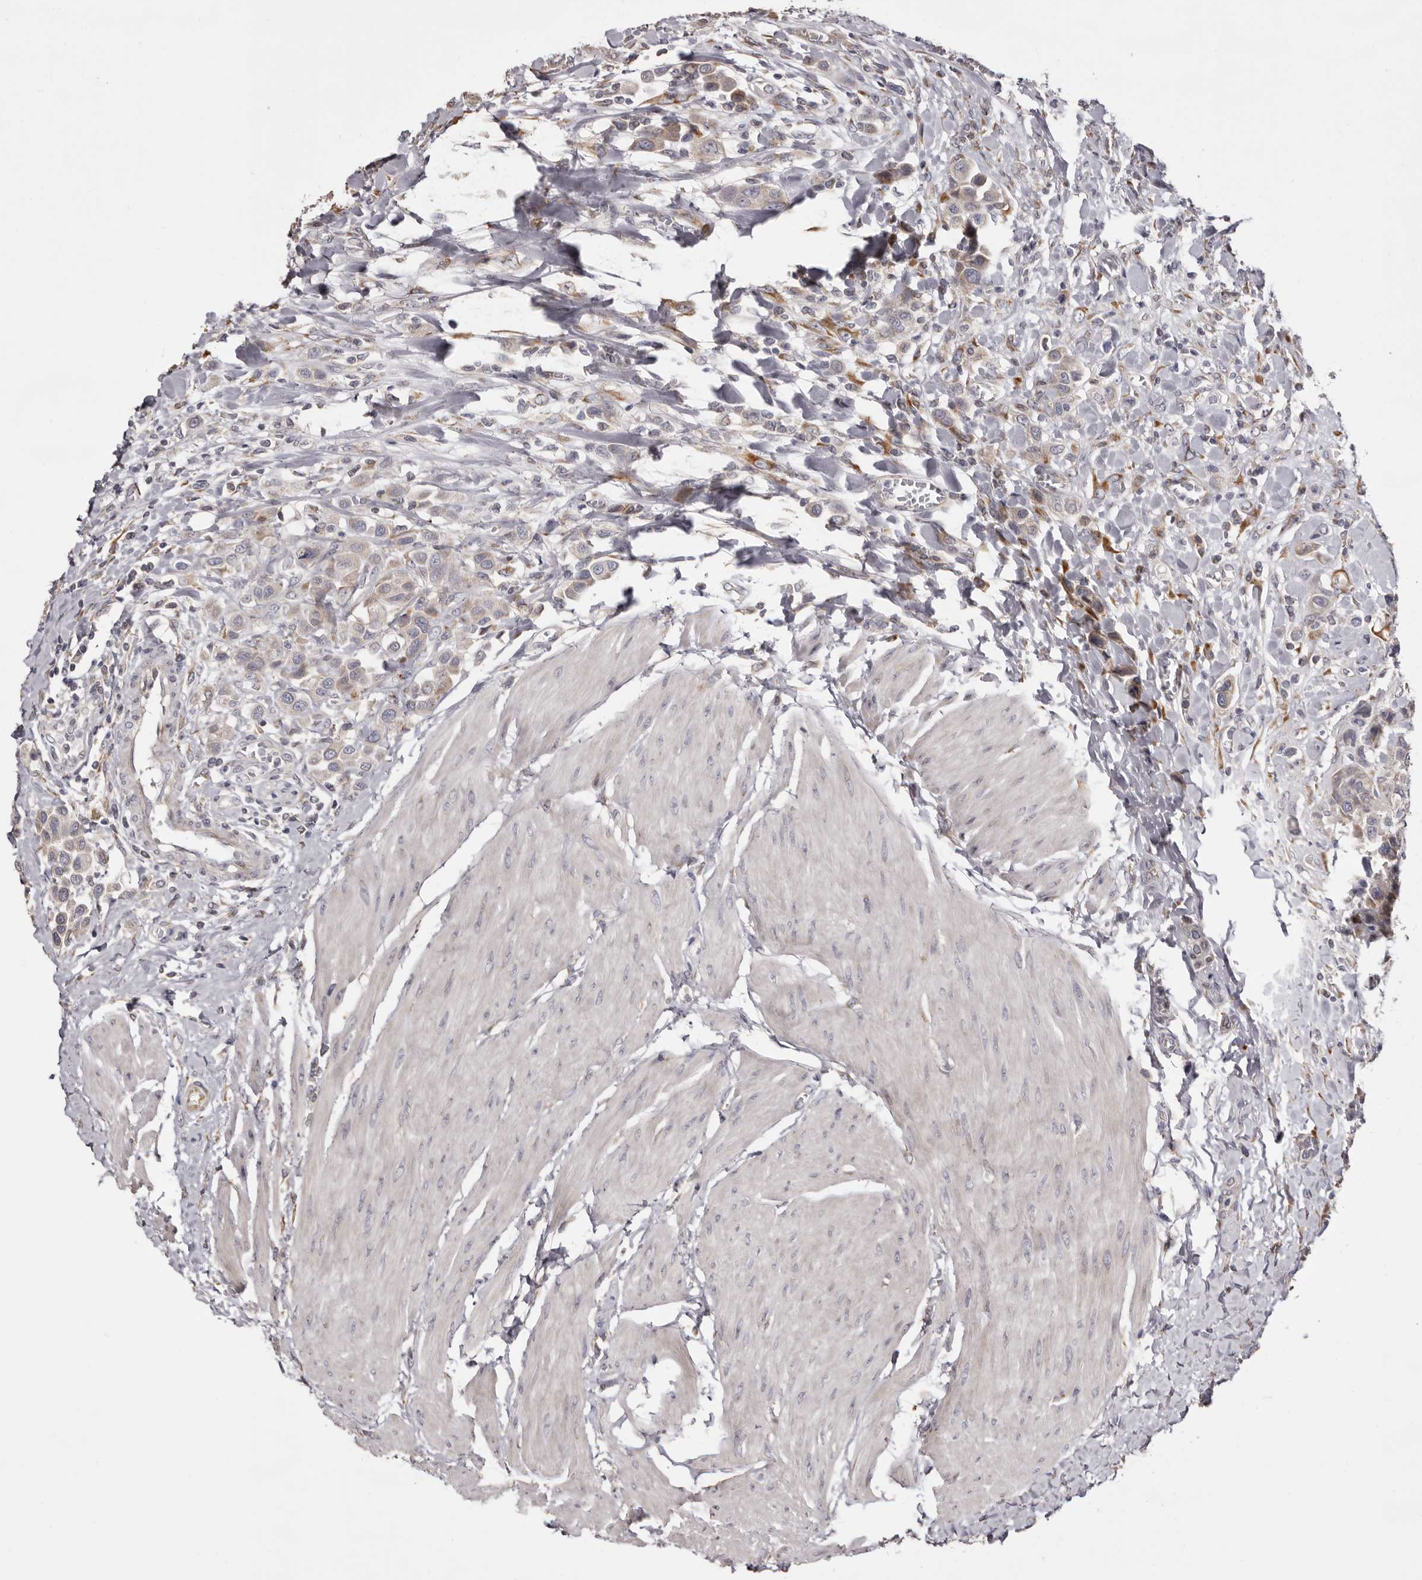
{"staining": {"intensity": "moderate", "quantity": "<25%", "location": "cytoplasmic/membranous"}, "tissue": "urothelial cancer", "cell_type": "Tumor cells", "image_type": "cancer", "snomed": [{"axis": "morphology", "description": "Urothelial carcinoma, High grade"}, {"axis": "topography", "description": "Urinary bladder"}], "caption": "Immunohistochemistry image of urothelial cancer stained for a protein (brown), which displays low levels of moderate cytoplasmic/membranous positivity in approximately <25% of tumor cells.", "gene": "PIGX", "patient": {"sex": "male", "age": 50}}